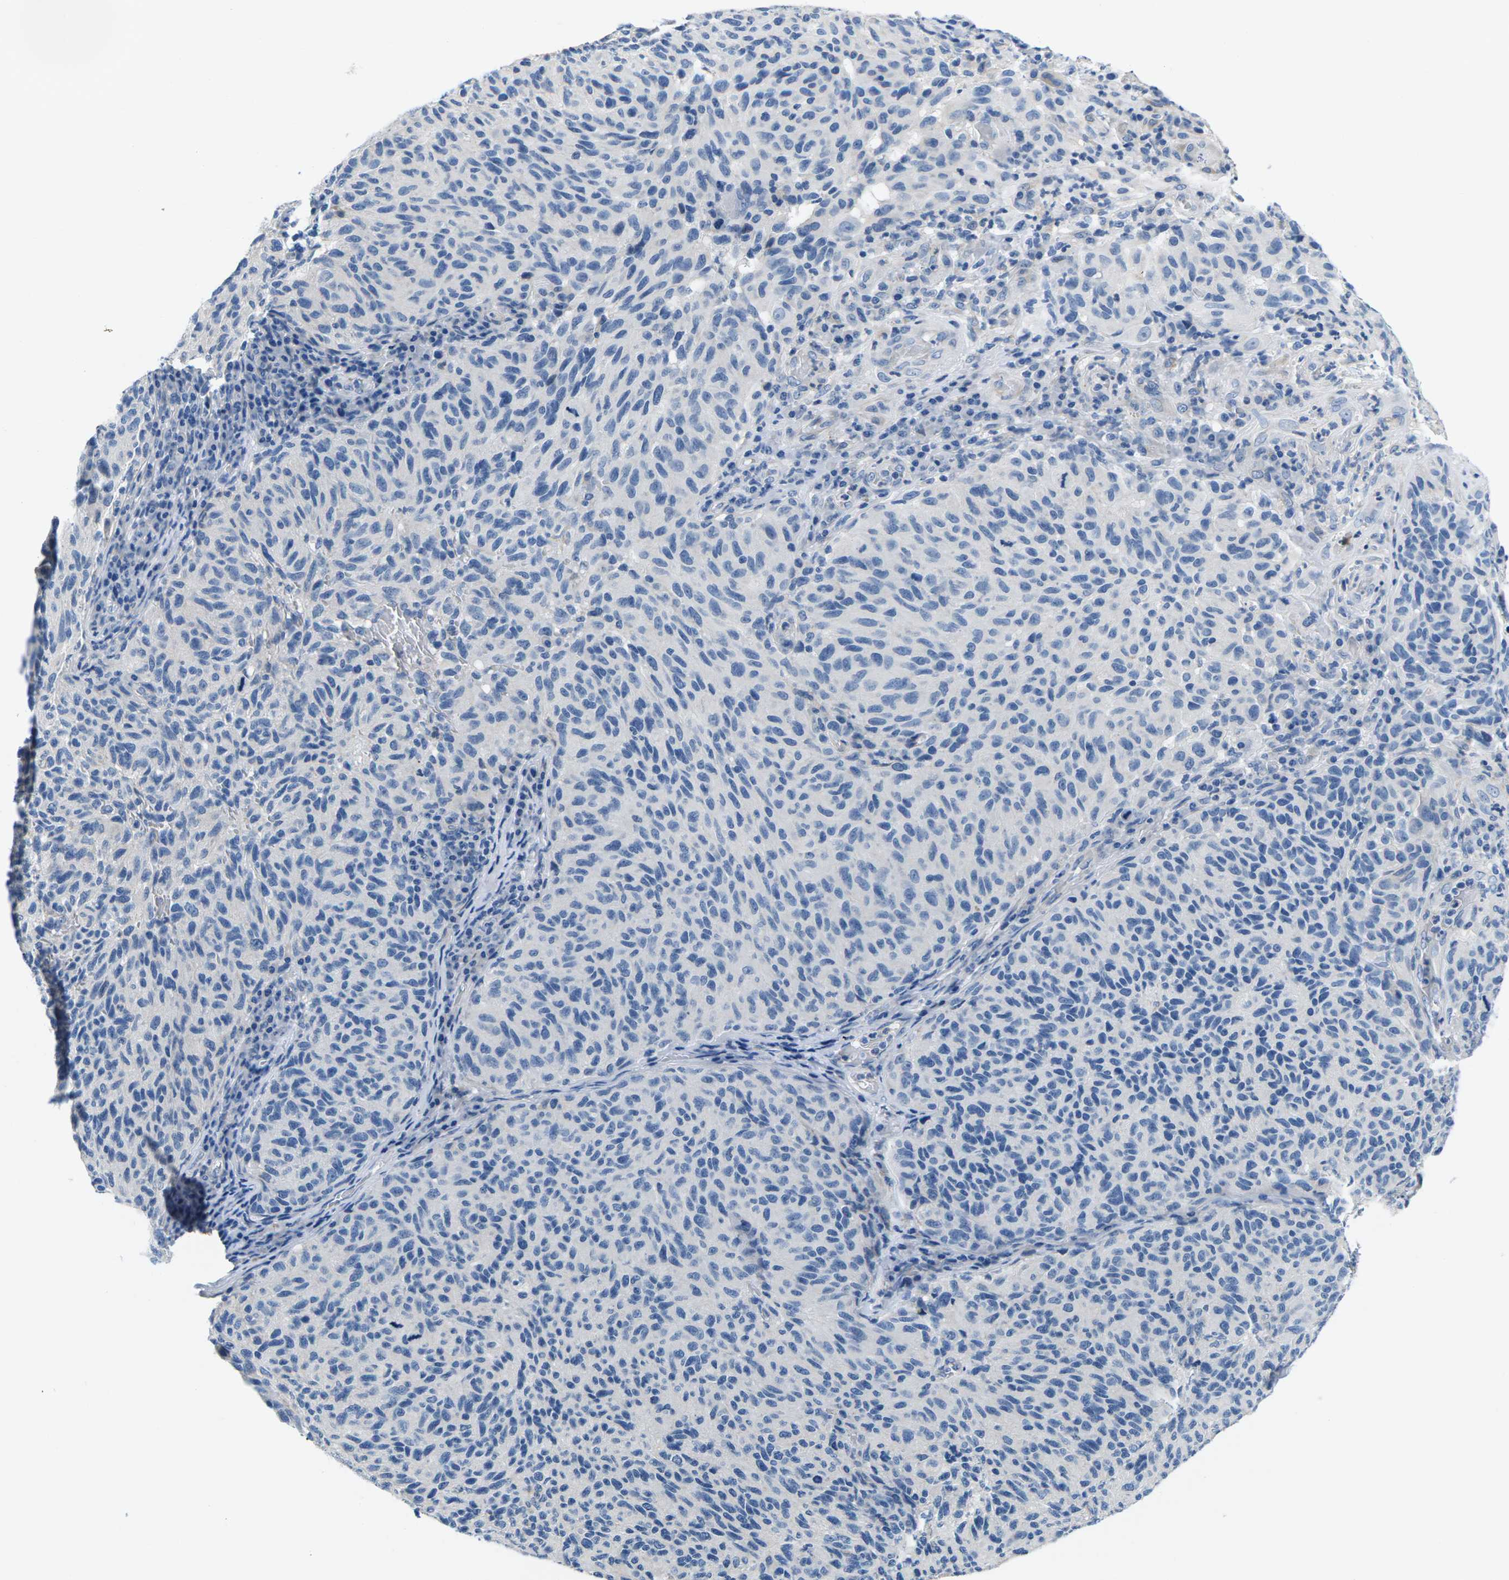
{"staining": {"intensity": "negative", "quantity": "none", "location": "none"}, "tissue": "melanoma", "cell_type": "Tumor cells", "image_type": "cancer", "snomed": [{"axis": "morphology", "description": "Malignant melanoma, NOS"}, {"axis": "topography", "description": "Skin"}], "caption": "This is a histopathology image of immunohistochemistry (IHC) staining of melanoma, which shows no positivity in tumor cells.", "gene": "TSPAN2", "patient": {"sex": "female", "age": 73}}